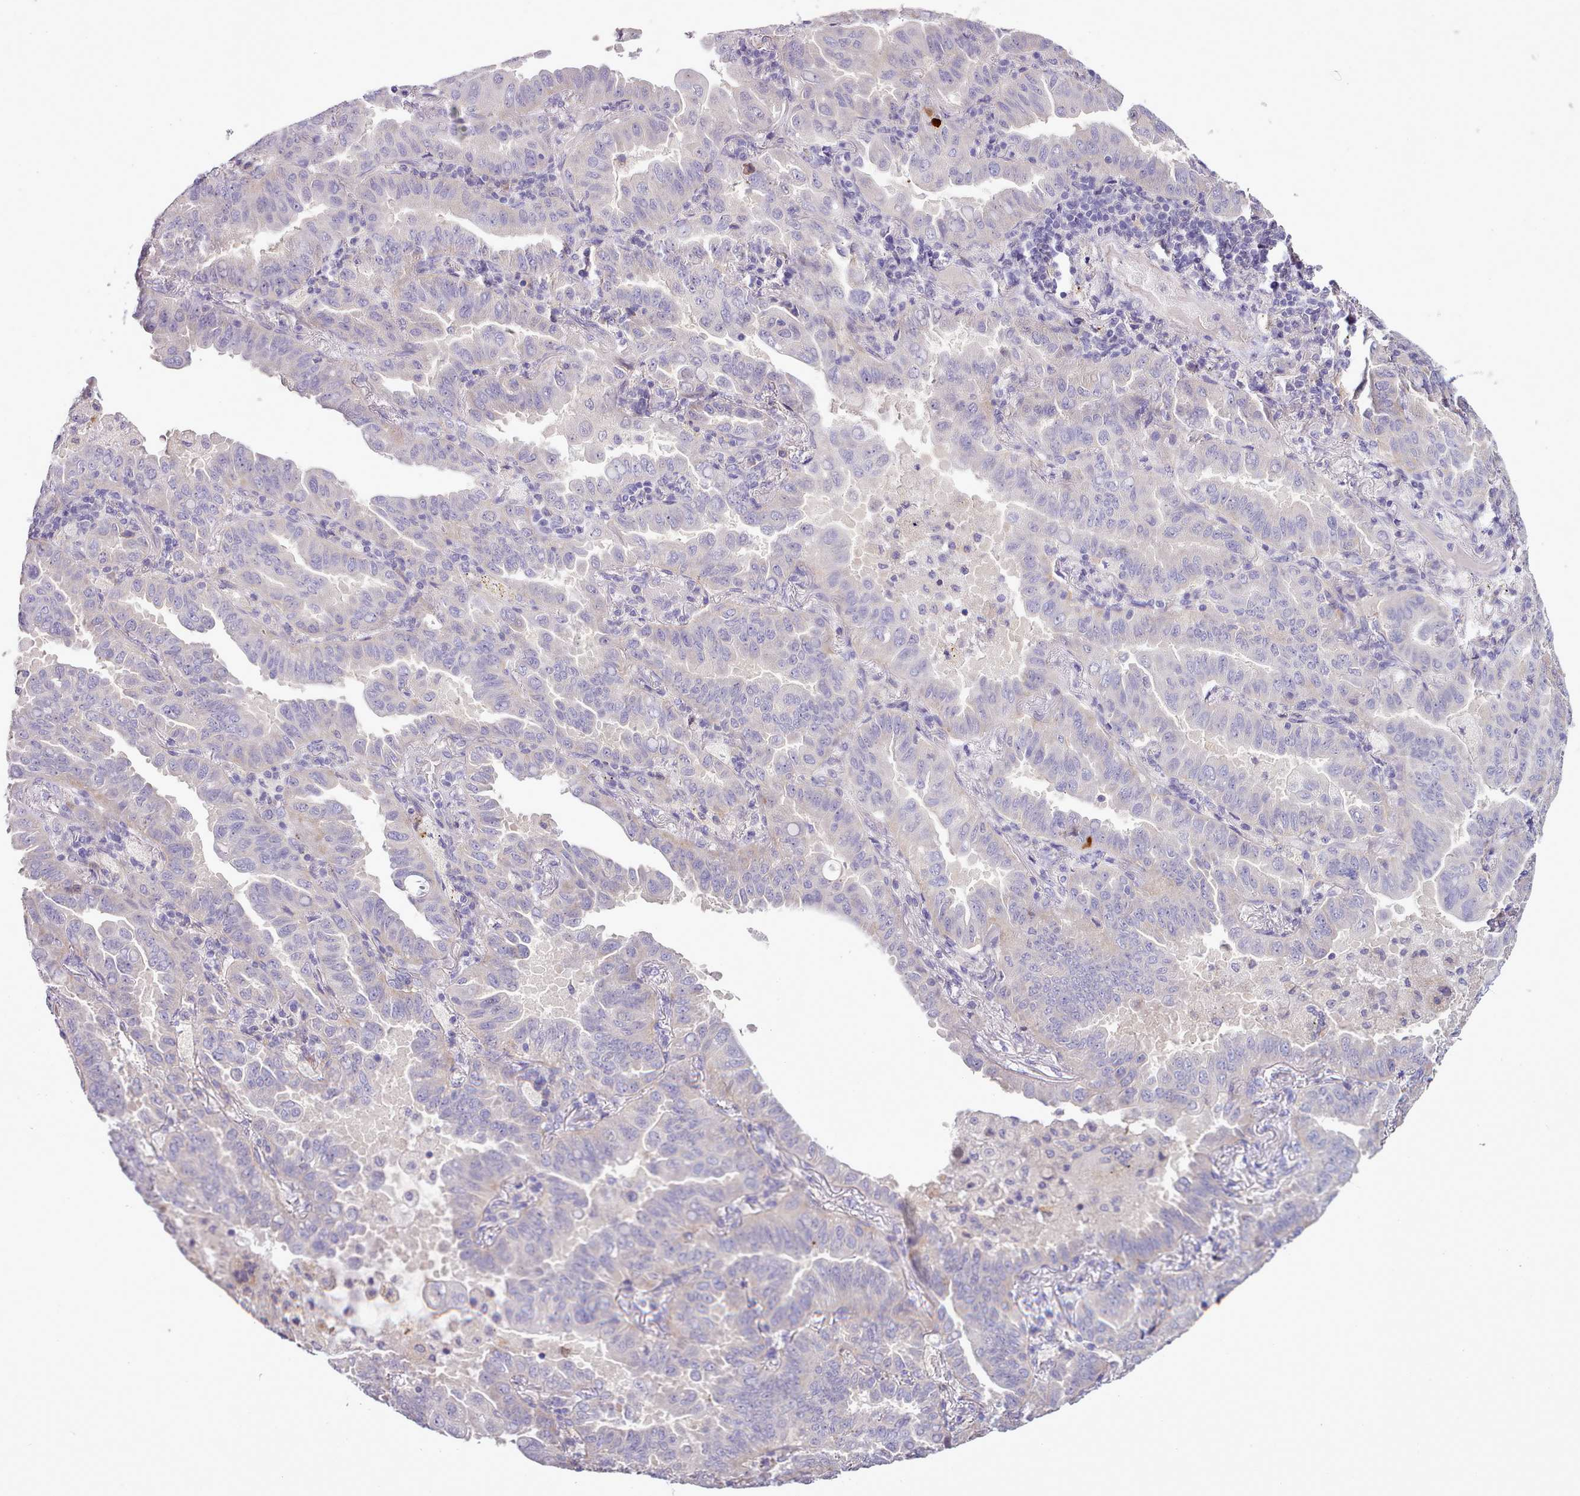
{"staining": {"intensity": "negative", "quantity": "none", "location": "none"}, "tissue": "lung cancer", "cell_type": "Tumor cells", "image_type": "cancer", "snomed": [{"axis": "morphology", "description": "Adenocarcinoma, NOS"}, {"axis": "topography", "description": "Lung"}], "caption": "Immunohistochemistry (IHC) of lung cancer (adenocarcinoma) shows no positivity in tumor cells.", "gene": "SETX", "patient": {"sex": "male", "age": 64}}